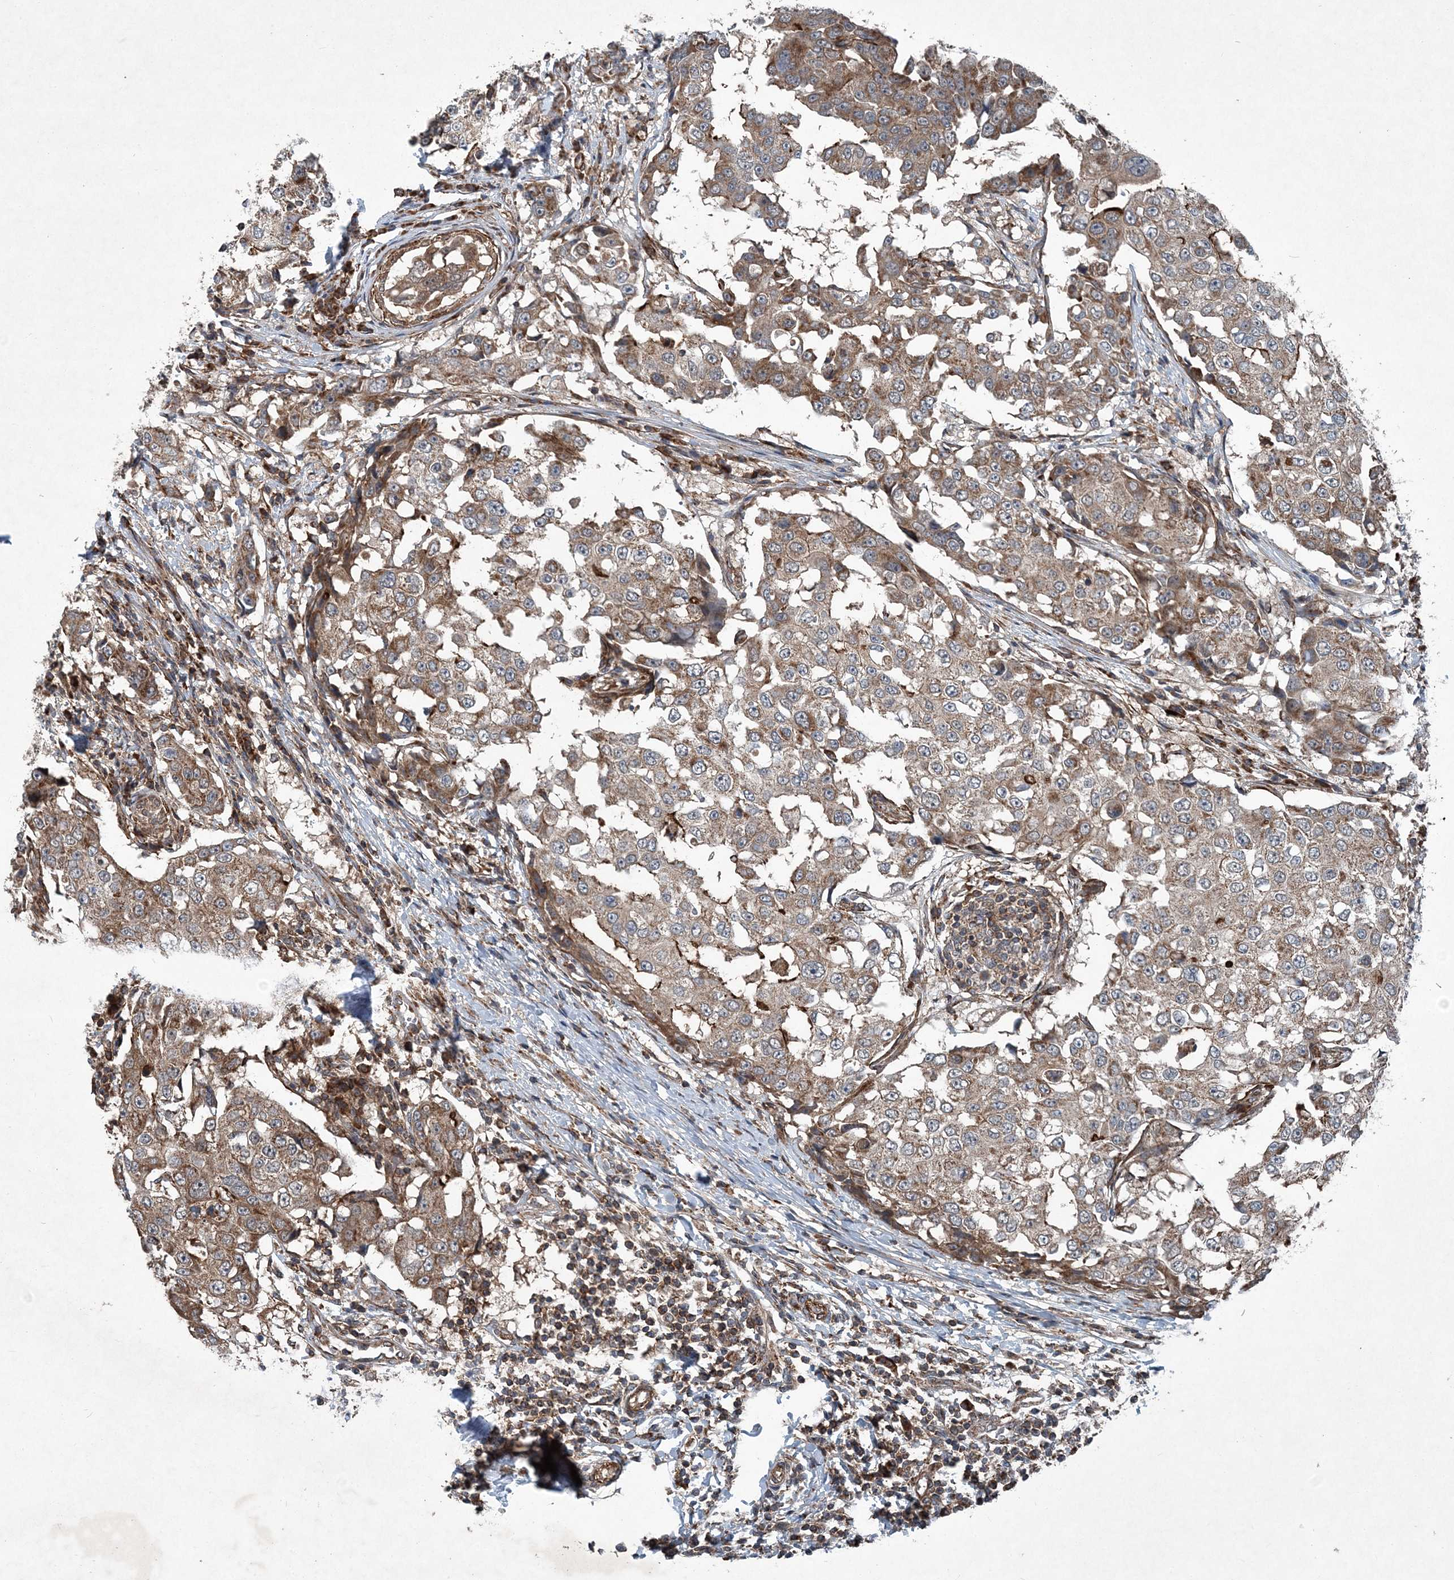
{"staining": {"intensity": "weak", "quantity": ">75%", "location": "cytoplasmic/membranous"}, "tissue": "breast cancer", "cell_type": "Tumor cells", "image_type": "cancer", "snomed": [{"axis": "morphology", "description": "Duct carcinoma"}, {"axis": "topography", "description": "Breast"}], "caption": "There is low levels of weak cytoplasmic/membranous staining in tumor cells of infiltrating ductal carcinoma (breast), as demonstrated by immunohistochemical staining (brown color).", "gene": "NDUFA2", "patient": {"sex": "female", "age": 27}}